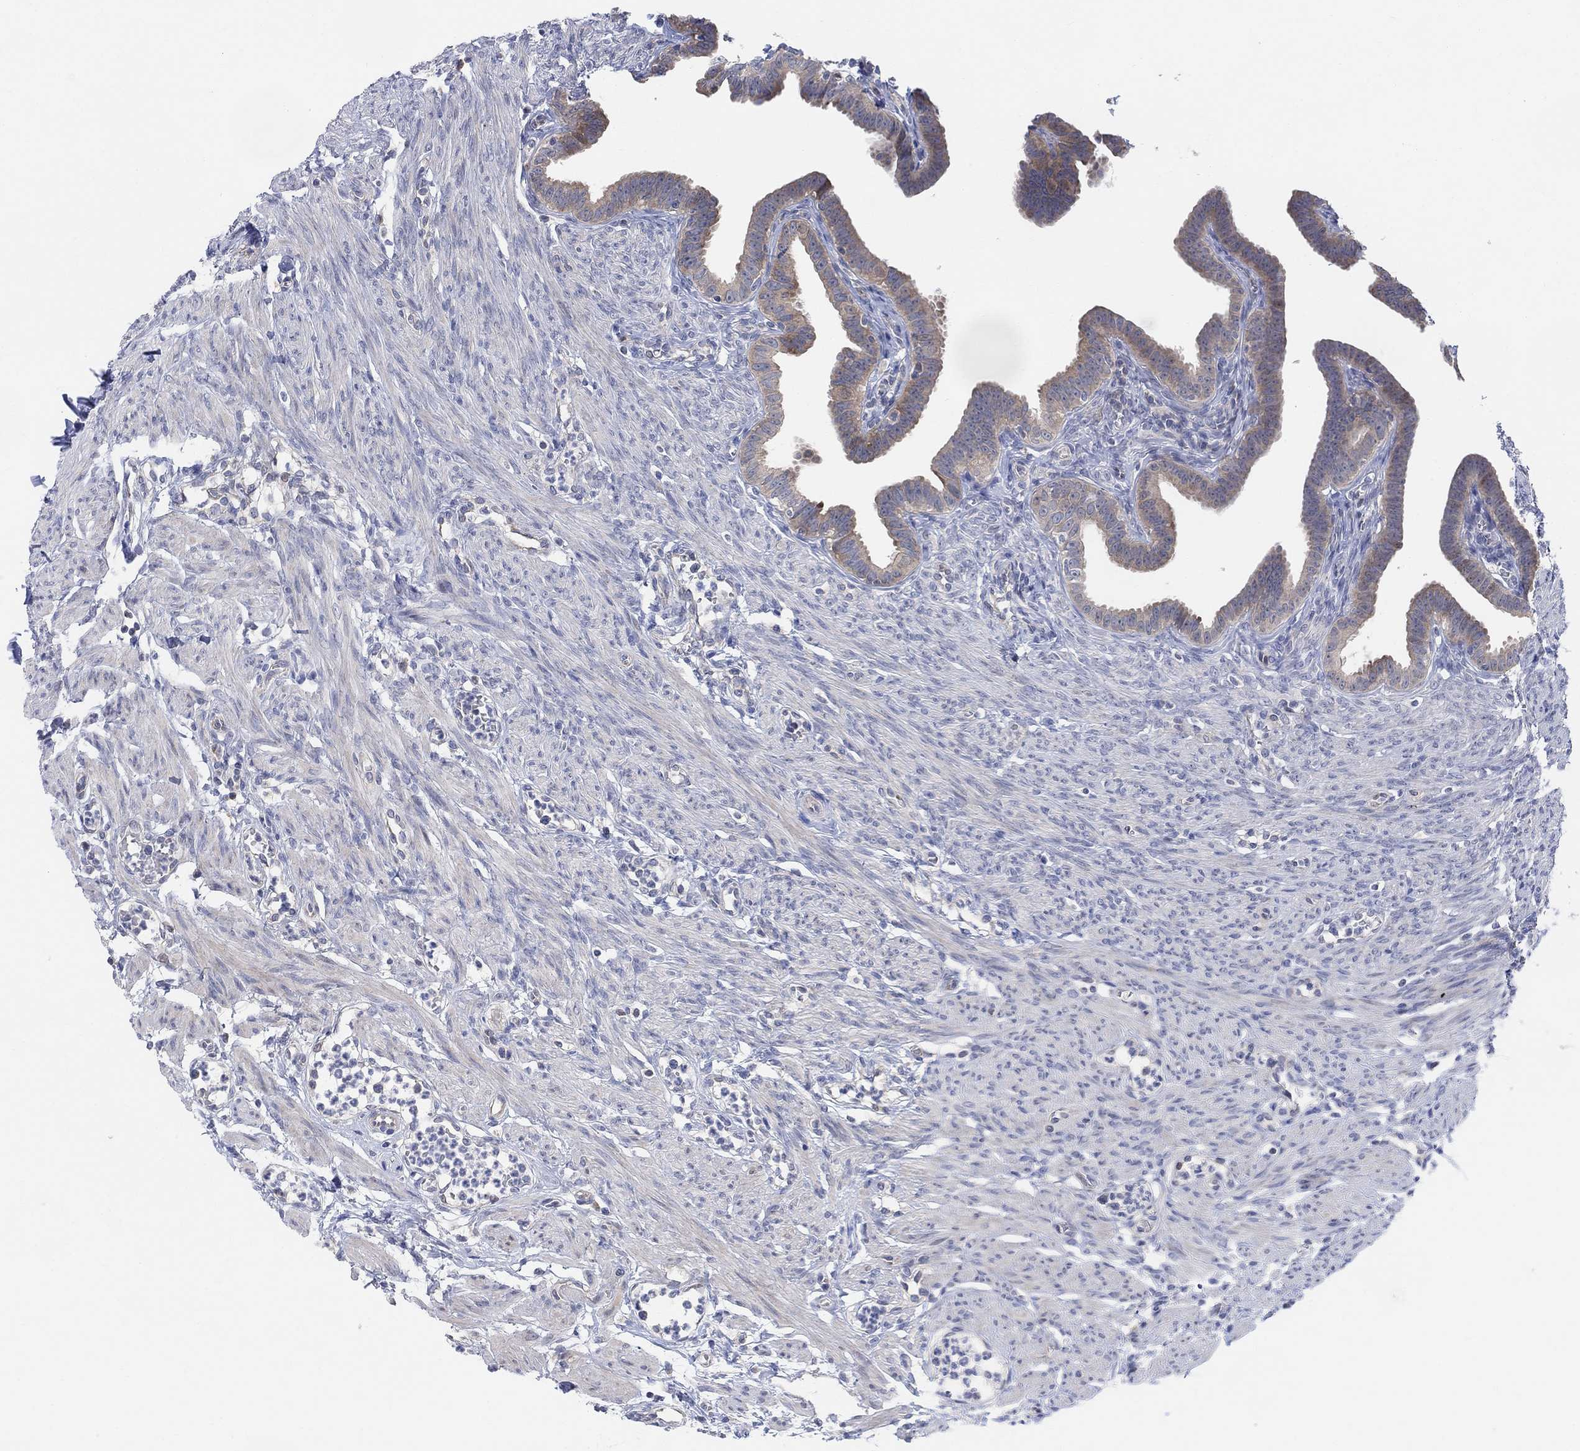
{"staining": {"intensity": "weak", "quantity": ">75%", "location": "cytoplasmic/membranous"}, "tissue": "fallopian tube", "cell_type": "Glandular cells", "image_type": "normal", "snomed": [{"axis": "morphology", "description": "Normal tissue, NOS"}, {"axis": "topography", "description": "Fallopian tube"}, {"axis": "topography", "description": "Ovary"}], "caption": "Immunohistochemical staining of unremarkable human fallopian tube displays low levels of weak cytoplasmic/membranous staining in approximately >75% of glandular cells.", "gene": "CNTF", "patient": {"sex": "female", "age": 33}}